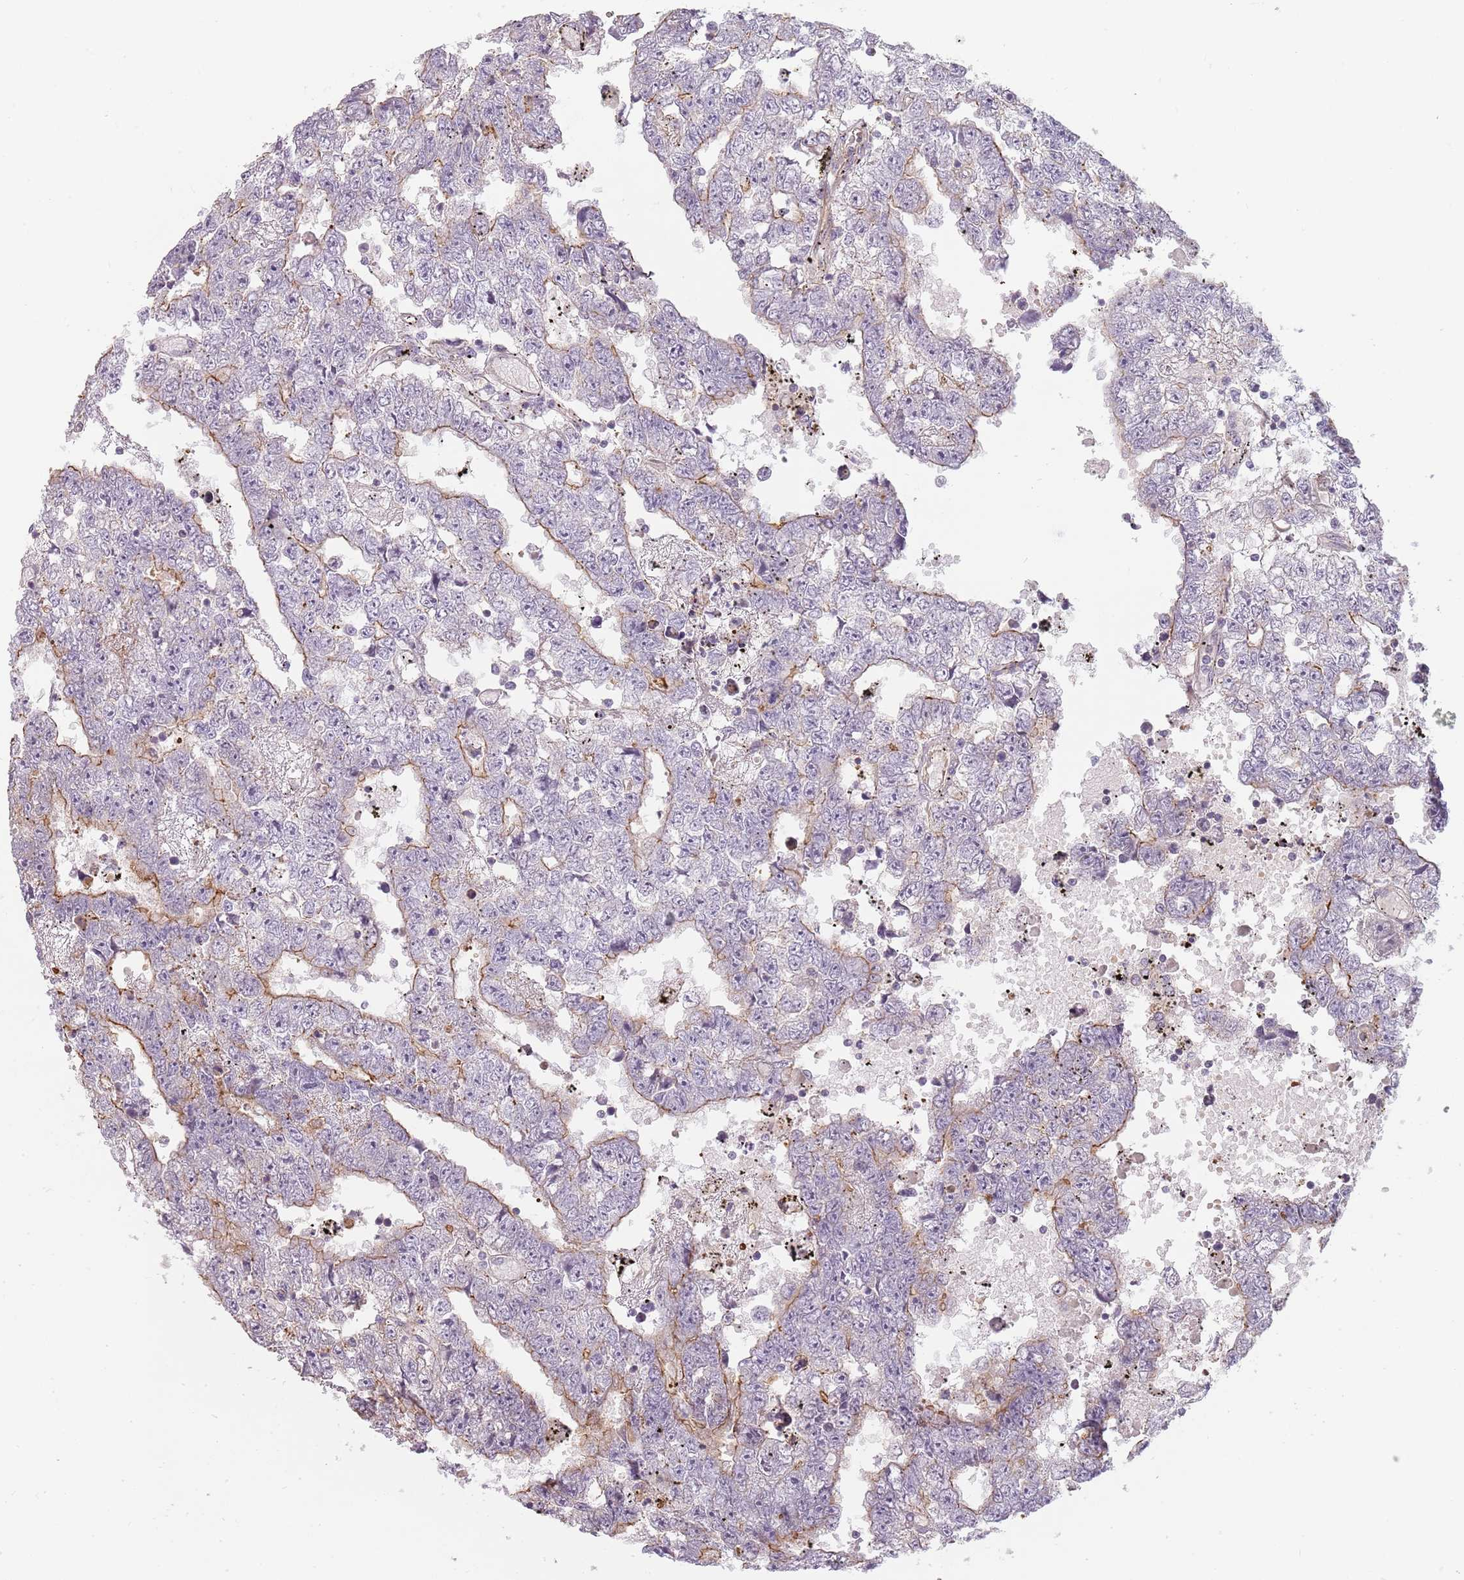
{"staining": {"intensity": "moderate", "quantity": "<25%", "location": "cytoplasmic/membranous"}, "tissue": "testis cancer", "cell_type": "Tumor cells", "image_type": "cancer", "snomed": [{"axis": "morphology", "description": "Carcinoma, Embryonal, NOS"}, {"axis": "topography", "description": "Testis"}], "caption": "Human testis embryonal carcinoma stained for a protein (brown) shows moderate cytoplasmic/membranous positive expression in approximately <25% of tumor cells.", "gene": "PPP1R14C", "patient": {"sex": "male", "age": 25}}